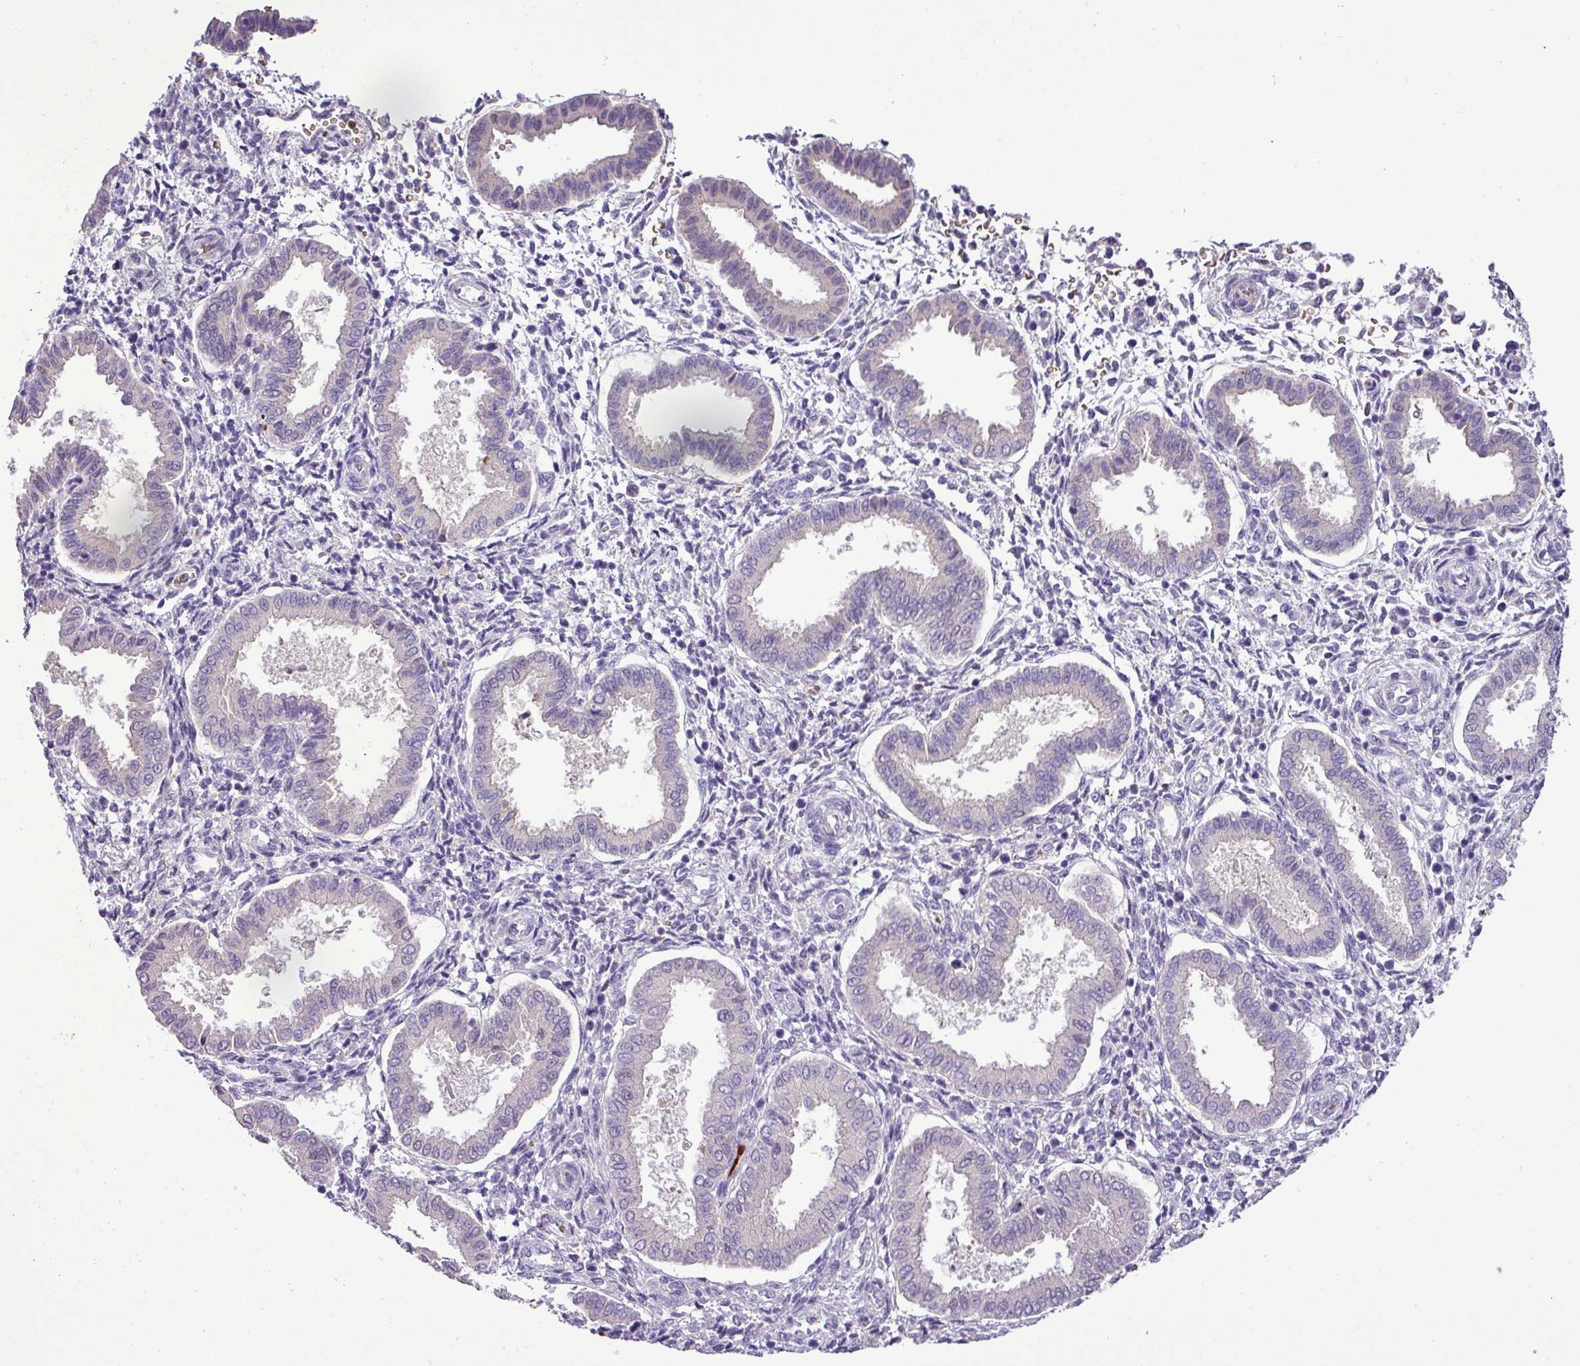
{"staining": {"intensity": "negative", "quantity": "none", "location": "none"}, "tissue": "endometrium", "cell_type": "Cells in endometrial stroma", "image_type": "normal", "snomed": [{"axis": "morphology", "description": "Normal tissue, NOS"}, {"axis": "topography", "description": "Endometrium"}], "caption": "An immunohistochemistry histopathology image of benign endometrium is shown. There is no staining in cells in endometrial stroma of endometrium.", "gene": "MGAT4B", "patient": {"sex": "female", "age": 24}}